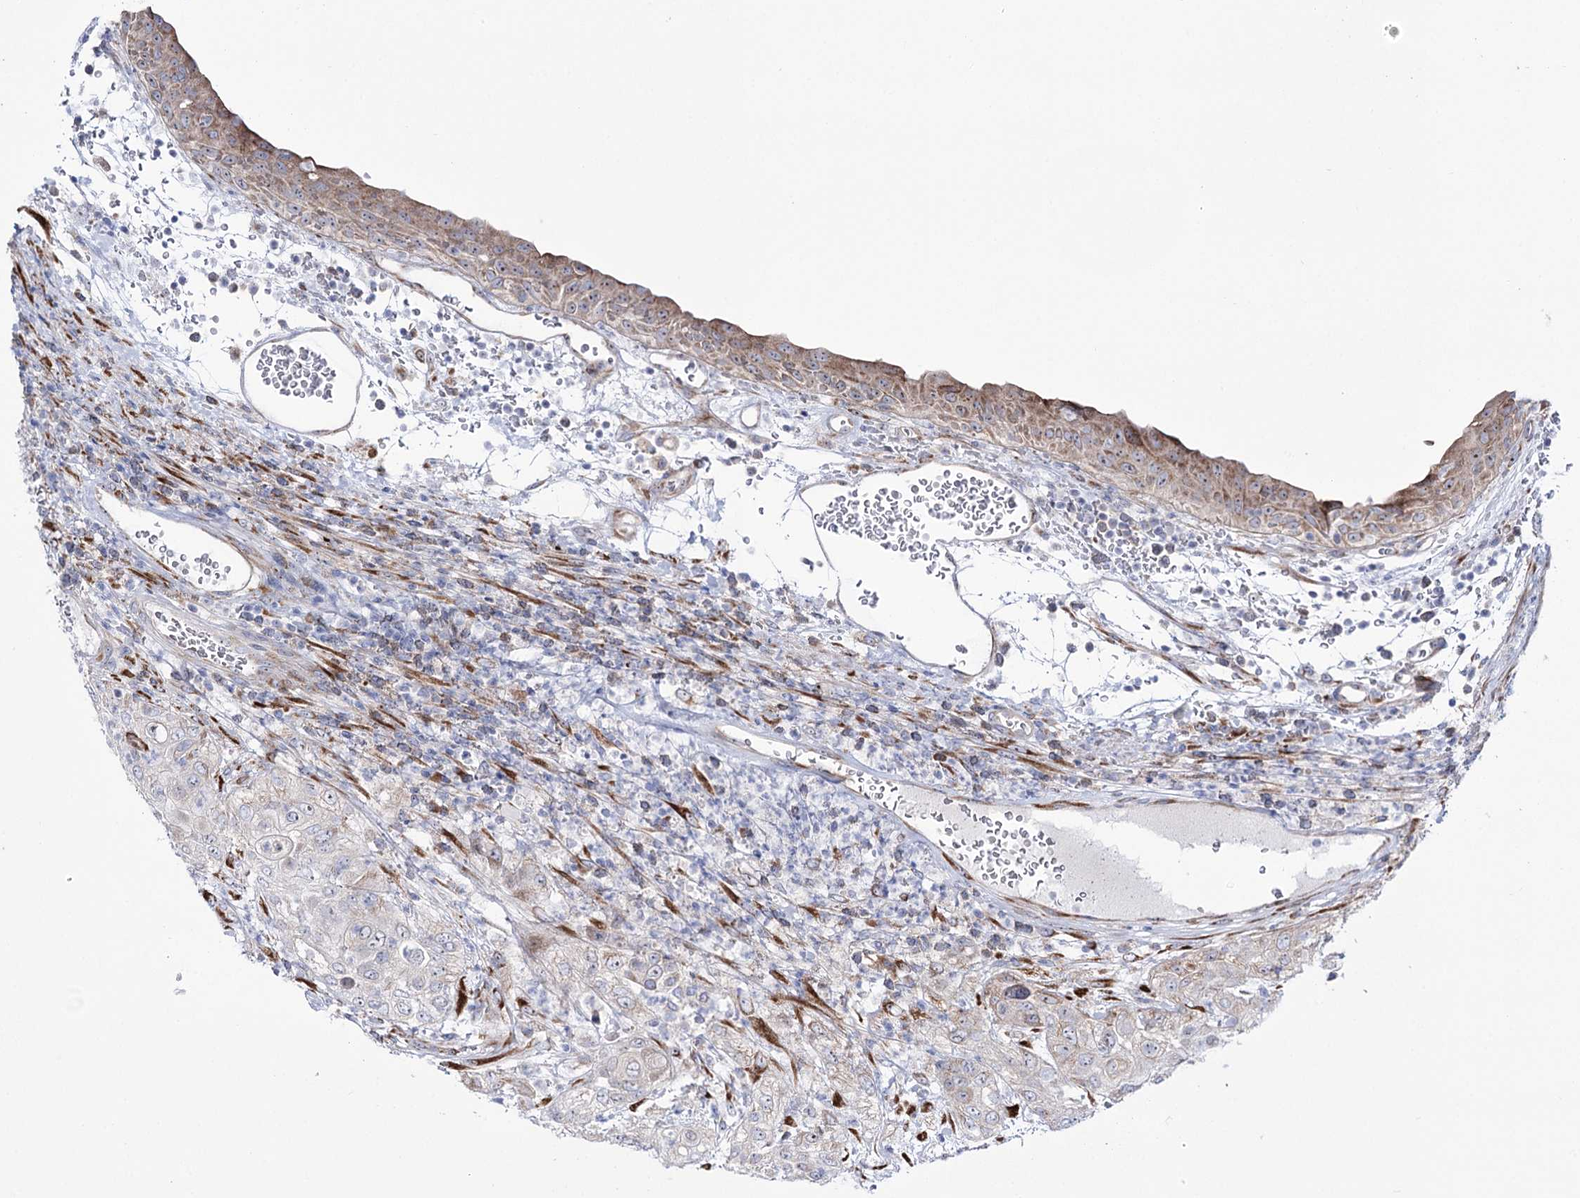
{"staining": {"intensity": "negative", "quantity": "none", "location": "none"}, "tissue": "urothelial cancer", "cell_type": "Tumor cells", "image_type": "cancer", "snomed": [{"axis": "morphology", "description": "Urothelial carcinoma, High grade"}, {"axis": "topography", "description": "Urinary bladder"}], "caption": "Immunohistochemical staining of urothelial cancer shows no significant positivity in tumor cells.", "gene": "METTL5", "patient": {"sex": "female", "age": 79}}